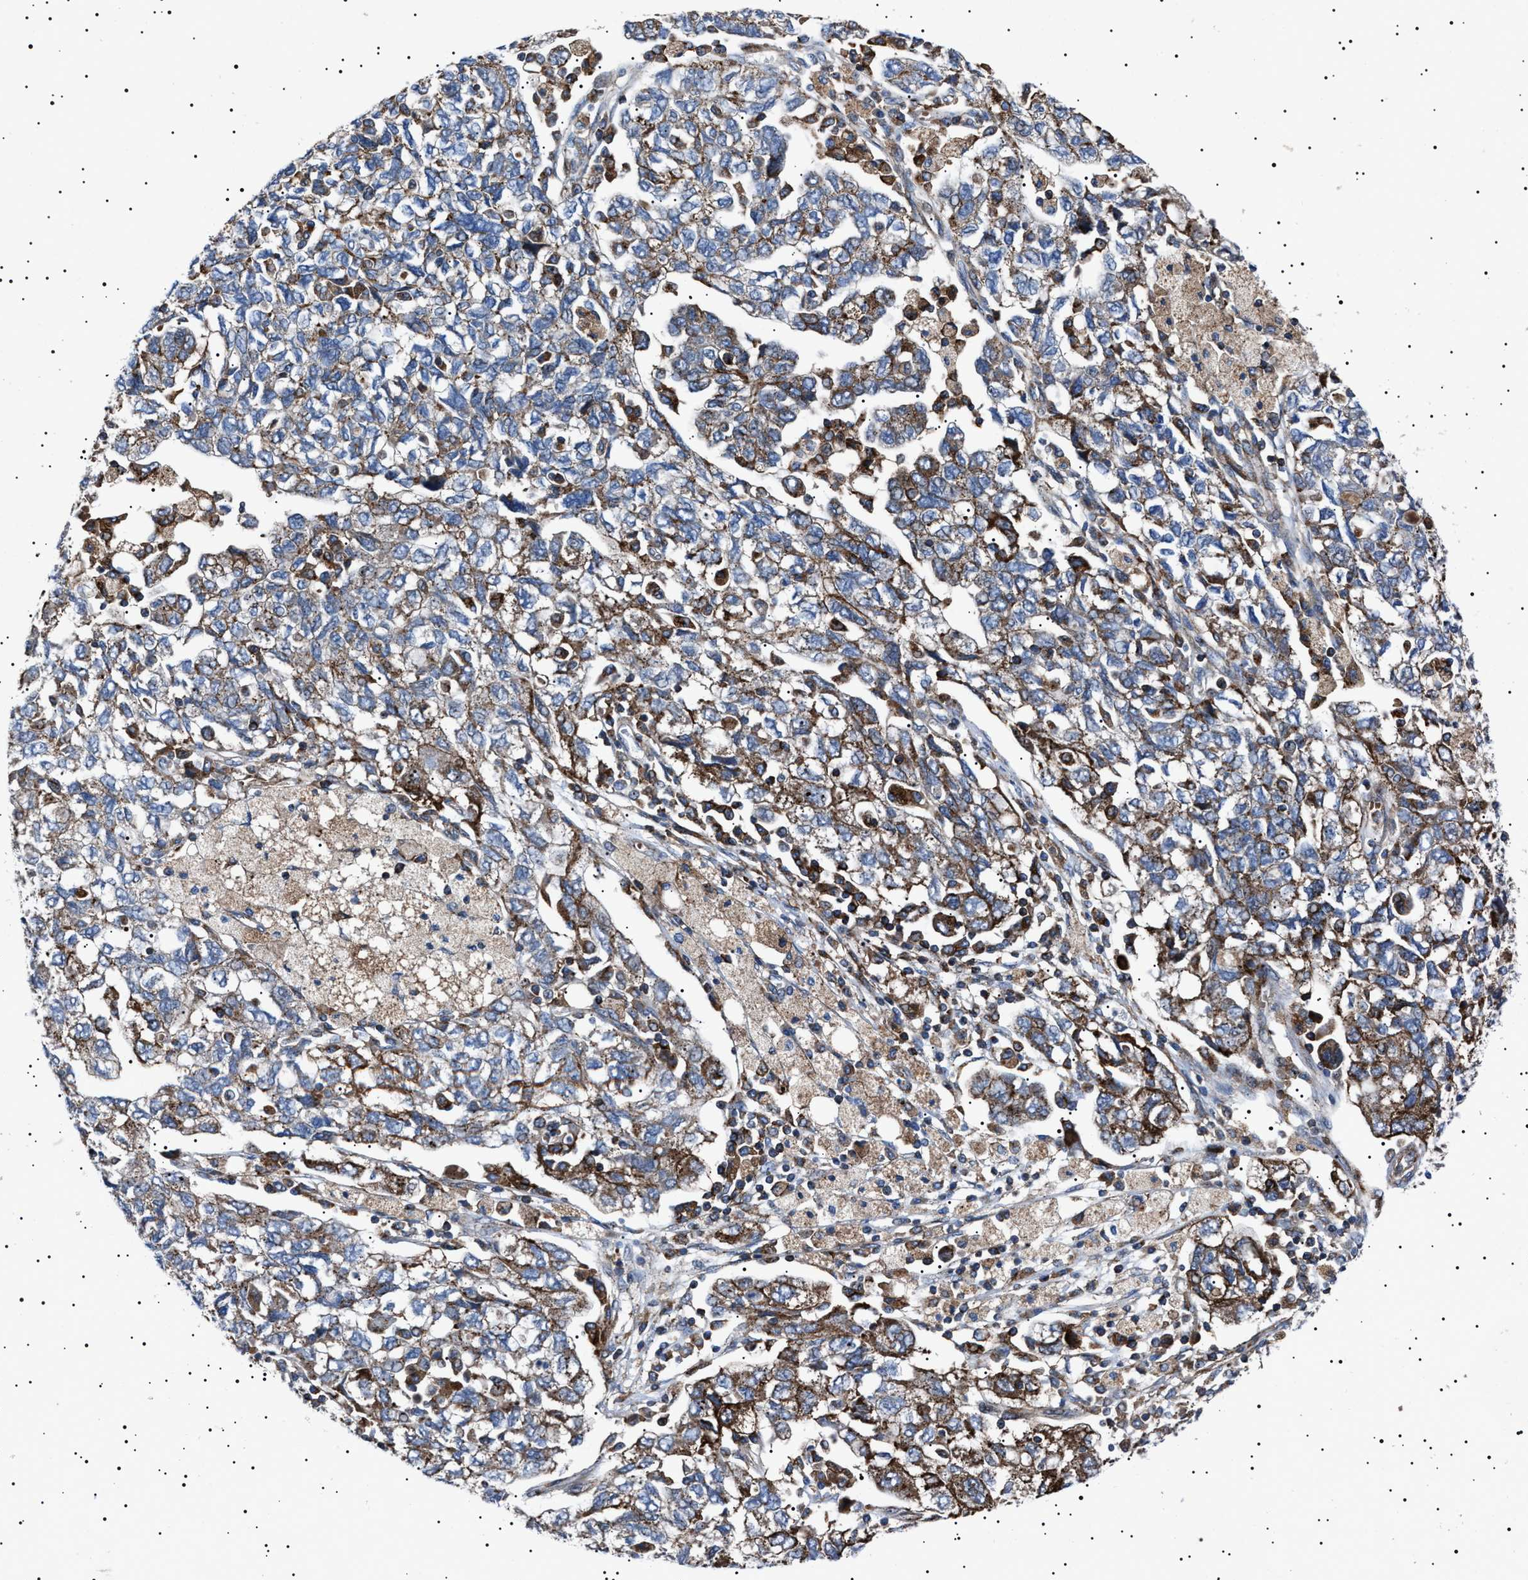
{"staining": {"intensity": "moderate", "quantity": "25%-75%", "location": "cytoplasmic/membranous"}, "tissue": "ovarian cancer", "cell_type": "Tumor cells", "image_type": "cancer", "snomed": [{"axis": "morphology", "description": "Carcinoma, NOS"}, {"axis": "morphology", "description": "Cystadenocarcinoma, serous, NOS"}, {"axis": "topography", "description": "Ovary"}], "caption": "Immunohistochemical staining of carcinoma (ovarian) exhibits medium levels of moderate cytoplasmic/membranous protein staining in approximately 25%-75% of tumor cells. The staining was performed using DAB (3,3'-diaminobenzidine) to visualize the protein expression in brown, while the nuclei were stained in blue with hematoxylin (Magnification: 20x).", "gene": "NEU1", "patient": {"sex": "female", "age": 69}}